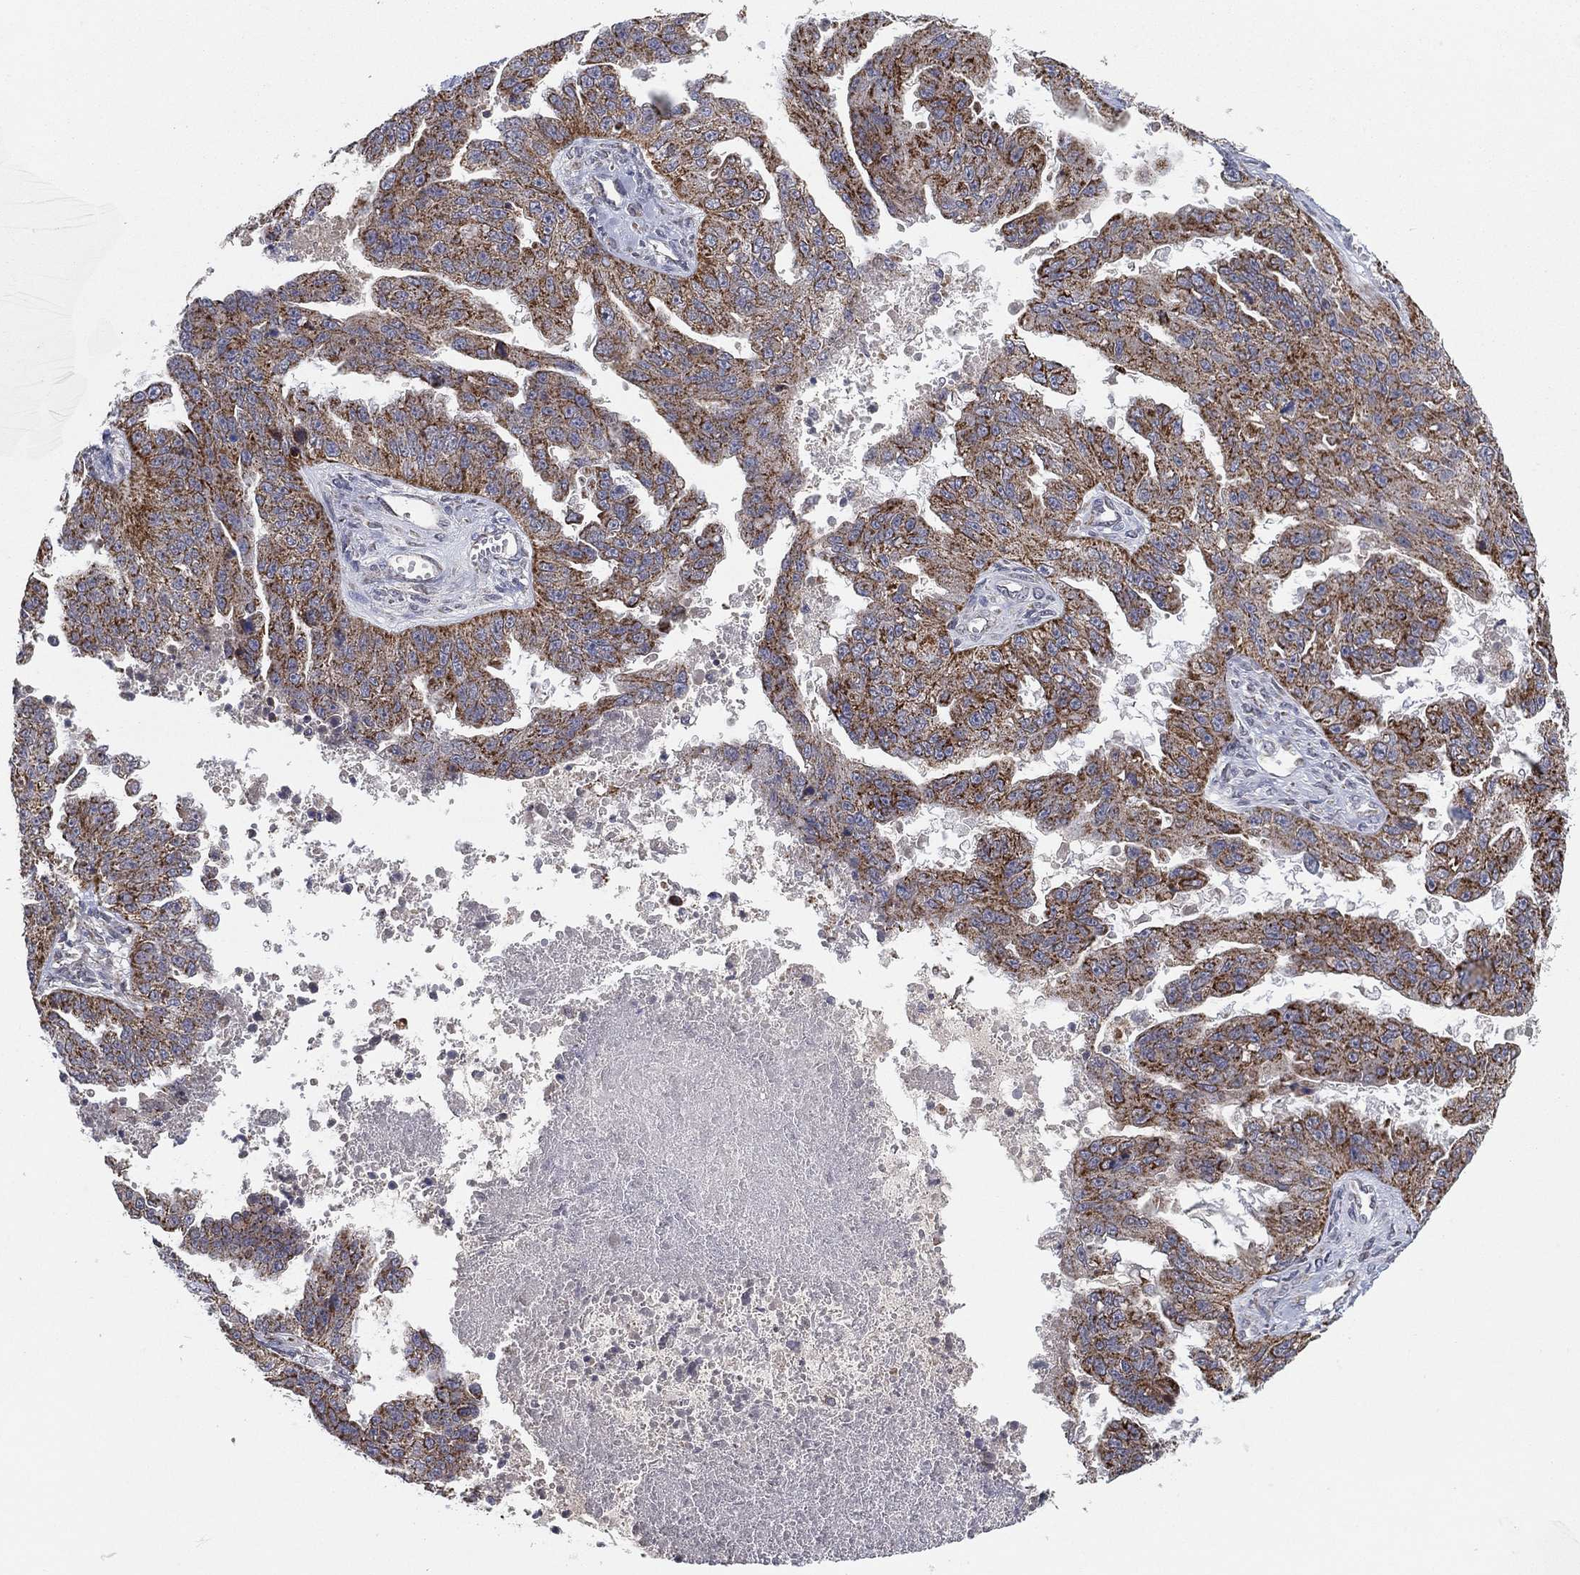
{"staining": {"intensity": "moderate", "quantity": ">75%", "location": "cytoplasmic/membranous"}, "tissue": "ovarian cancer", "cell_type": "Tumor cells", "image_type": "cancer", "snomed": [{"axis": "morphology", "description": "Cystadenocarcinoma, serous, NOS"}, {"axis": "topography", "description": "Ovary"}], "caption": "This is a photomicrograph of immunohistochemistry staining of ovarian cancer, which shows moderate expression in the cytoplasmic/membranous of tumor cells.", "gene": "PSMG4", "patient": {"sex": "female", "age": 58}}